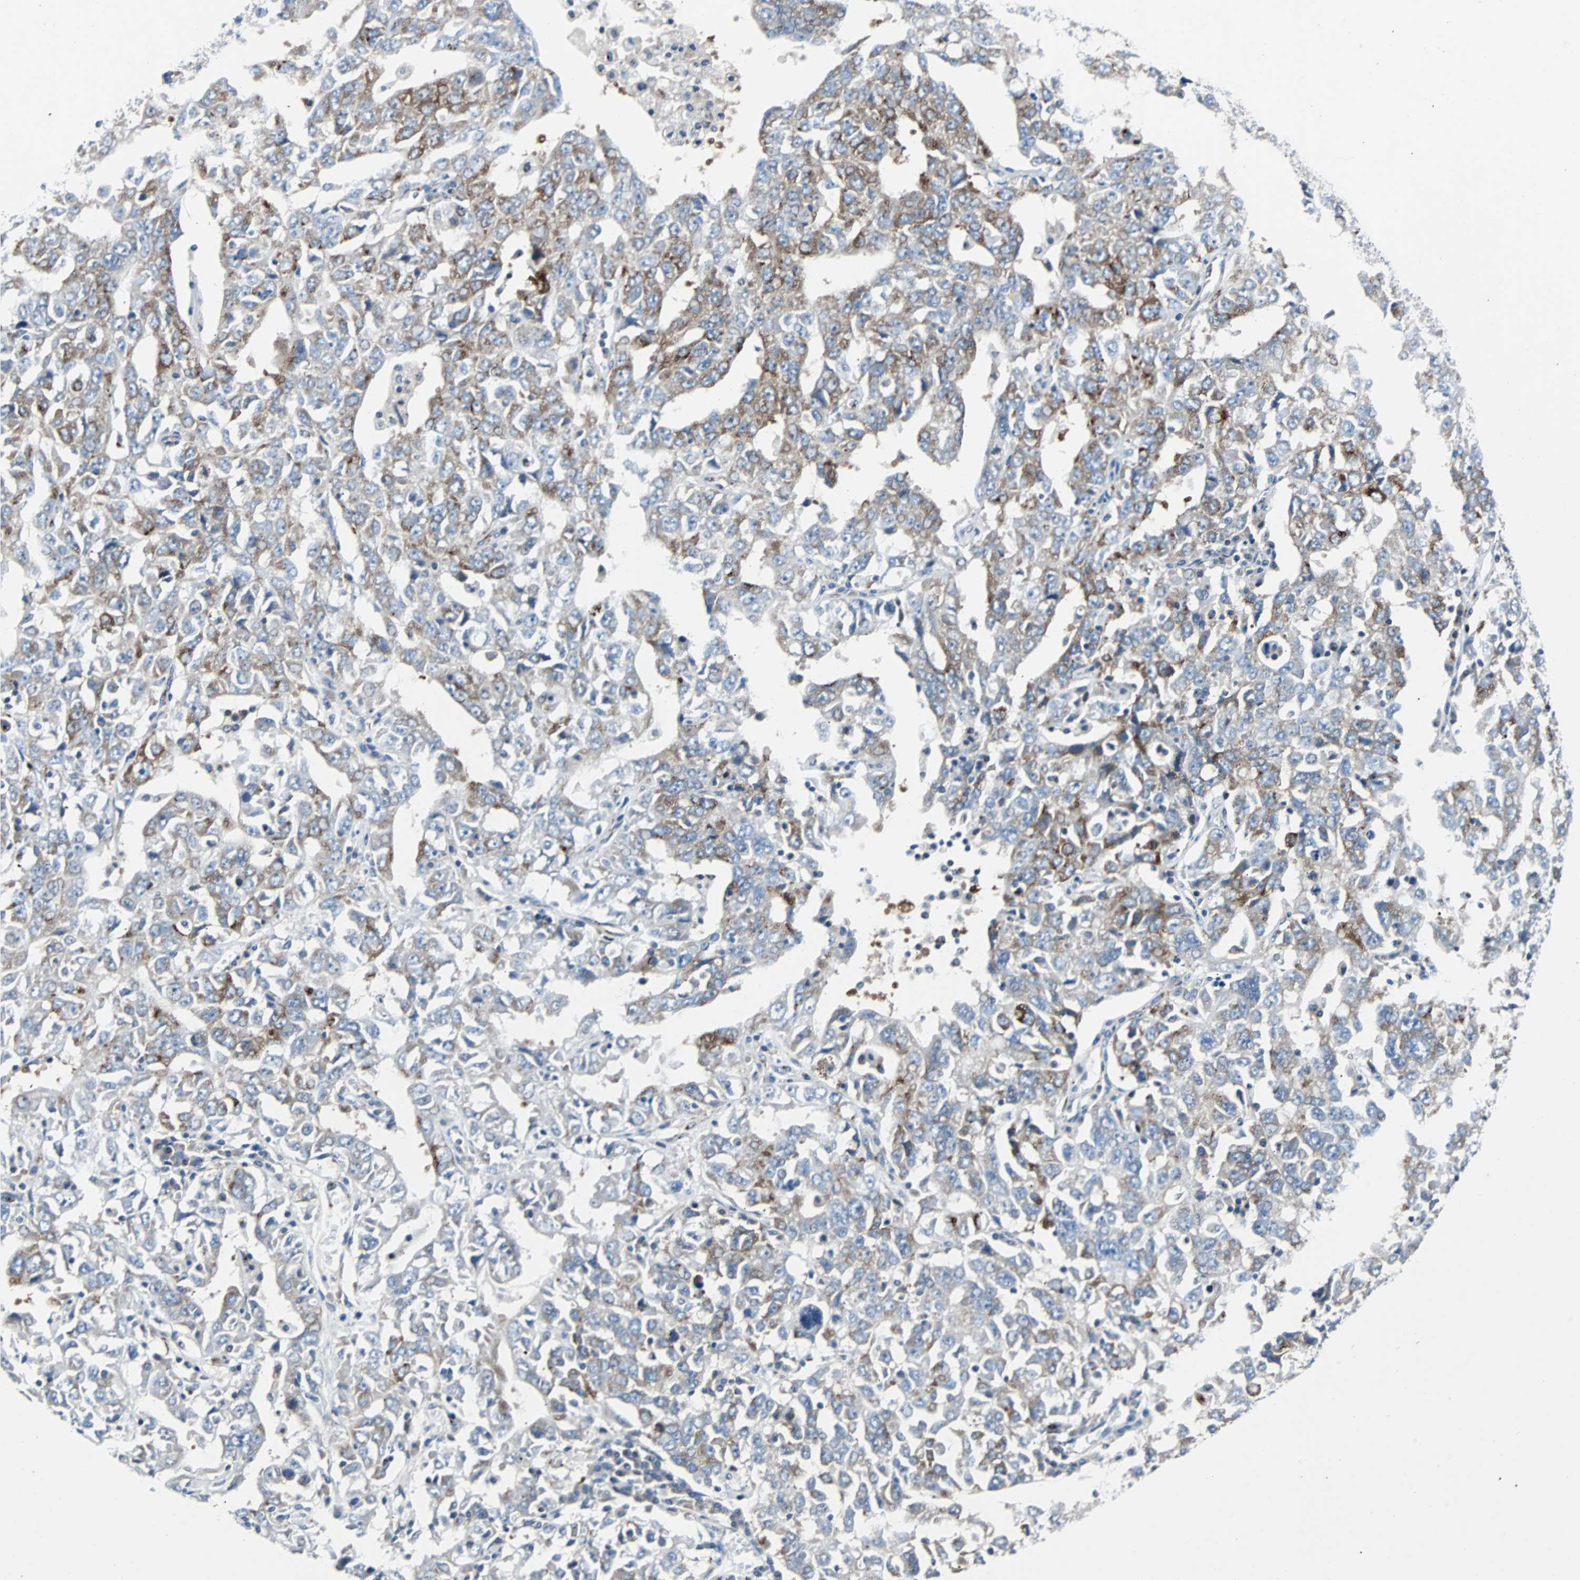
{"staining": {"intensity": "moderate", "quantity": ">75%", "location": "cytoplasmic/membranous"}, "tissue": "ovarian cancer", "cell_type": "Tumor cells", "image_type": "cancer", "snomed": [{"axis": "morphology", "description": "Carcinoma, endometroid"}, {"axis": "topography", "description": "Ovary"}], "caption": "The immunohistochemical stain shows moderate cytoplasmic/membranous staining in tumor cells of ovarian endometroid carcinoma tissue.", "gene": "BBC3", "patient": {"sex": "female", "age": 62}}